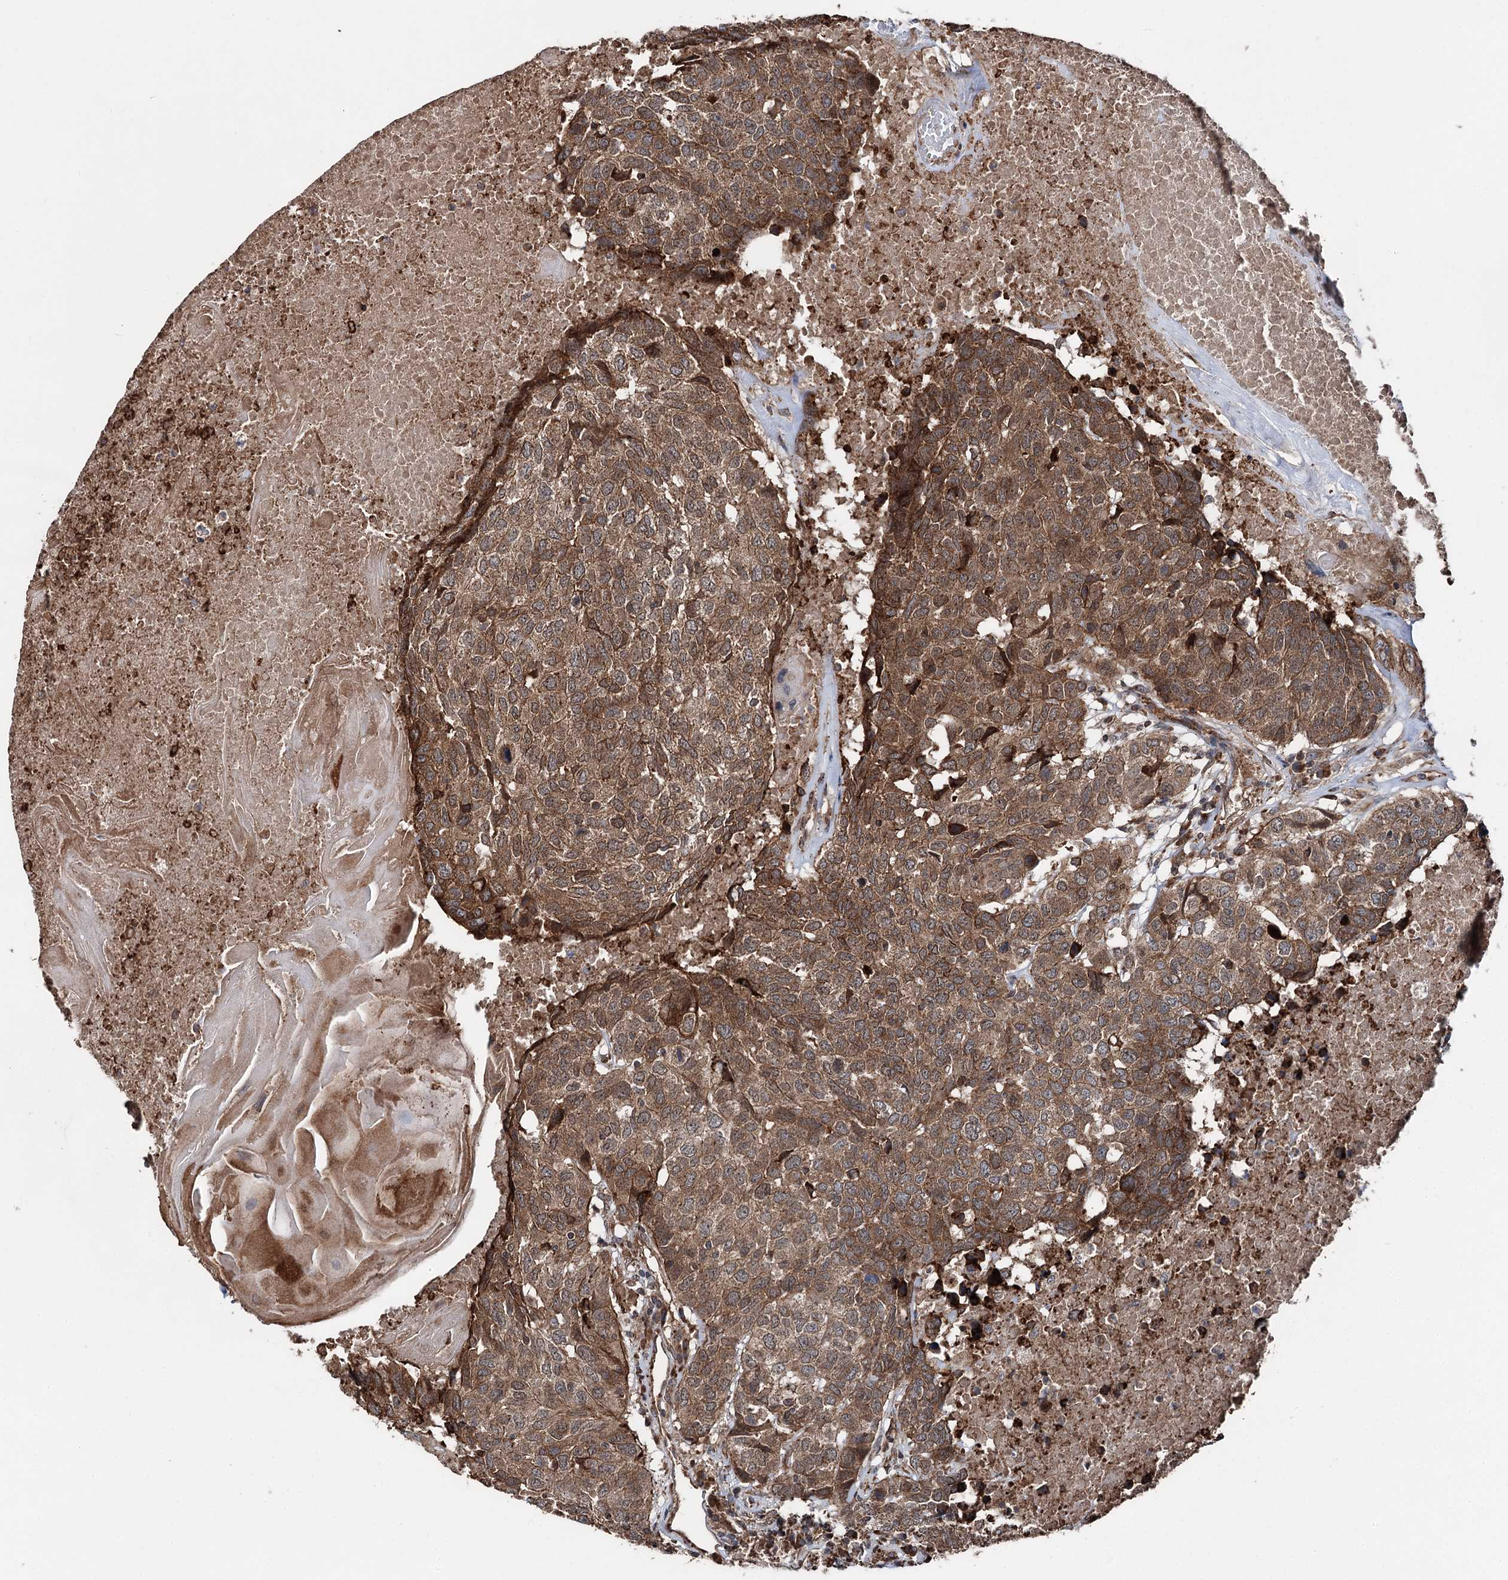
{"staining": {"intensity": "moderate", "quantity": ">75%", "location": "cytoplasmic/membranous"}, "tissue": "head and neck cancer", "cell_type": "Tumor cells", "image_type": "cancer", "snomed": [{"axis": "morphology", "description": "Squamous cell carcinoma, NOS"}, {"axis": "topography", "description": "Head-Neck"}], "caption": "Immunohistochemical staining of human head and neck cancer (squamous cell carcinoma) demonstrates medium levels of moderate cytoplasmic/membranous staining in approximately >75% of tumor cells.", "gene": "ITFG2", "patient": {"sex": "male", "age": 66}}